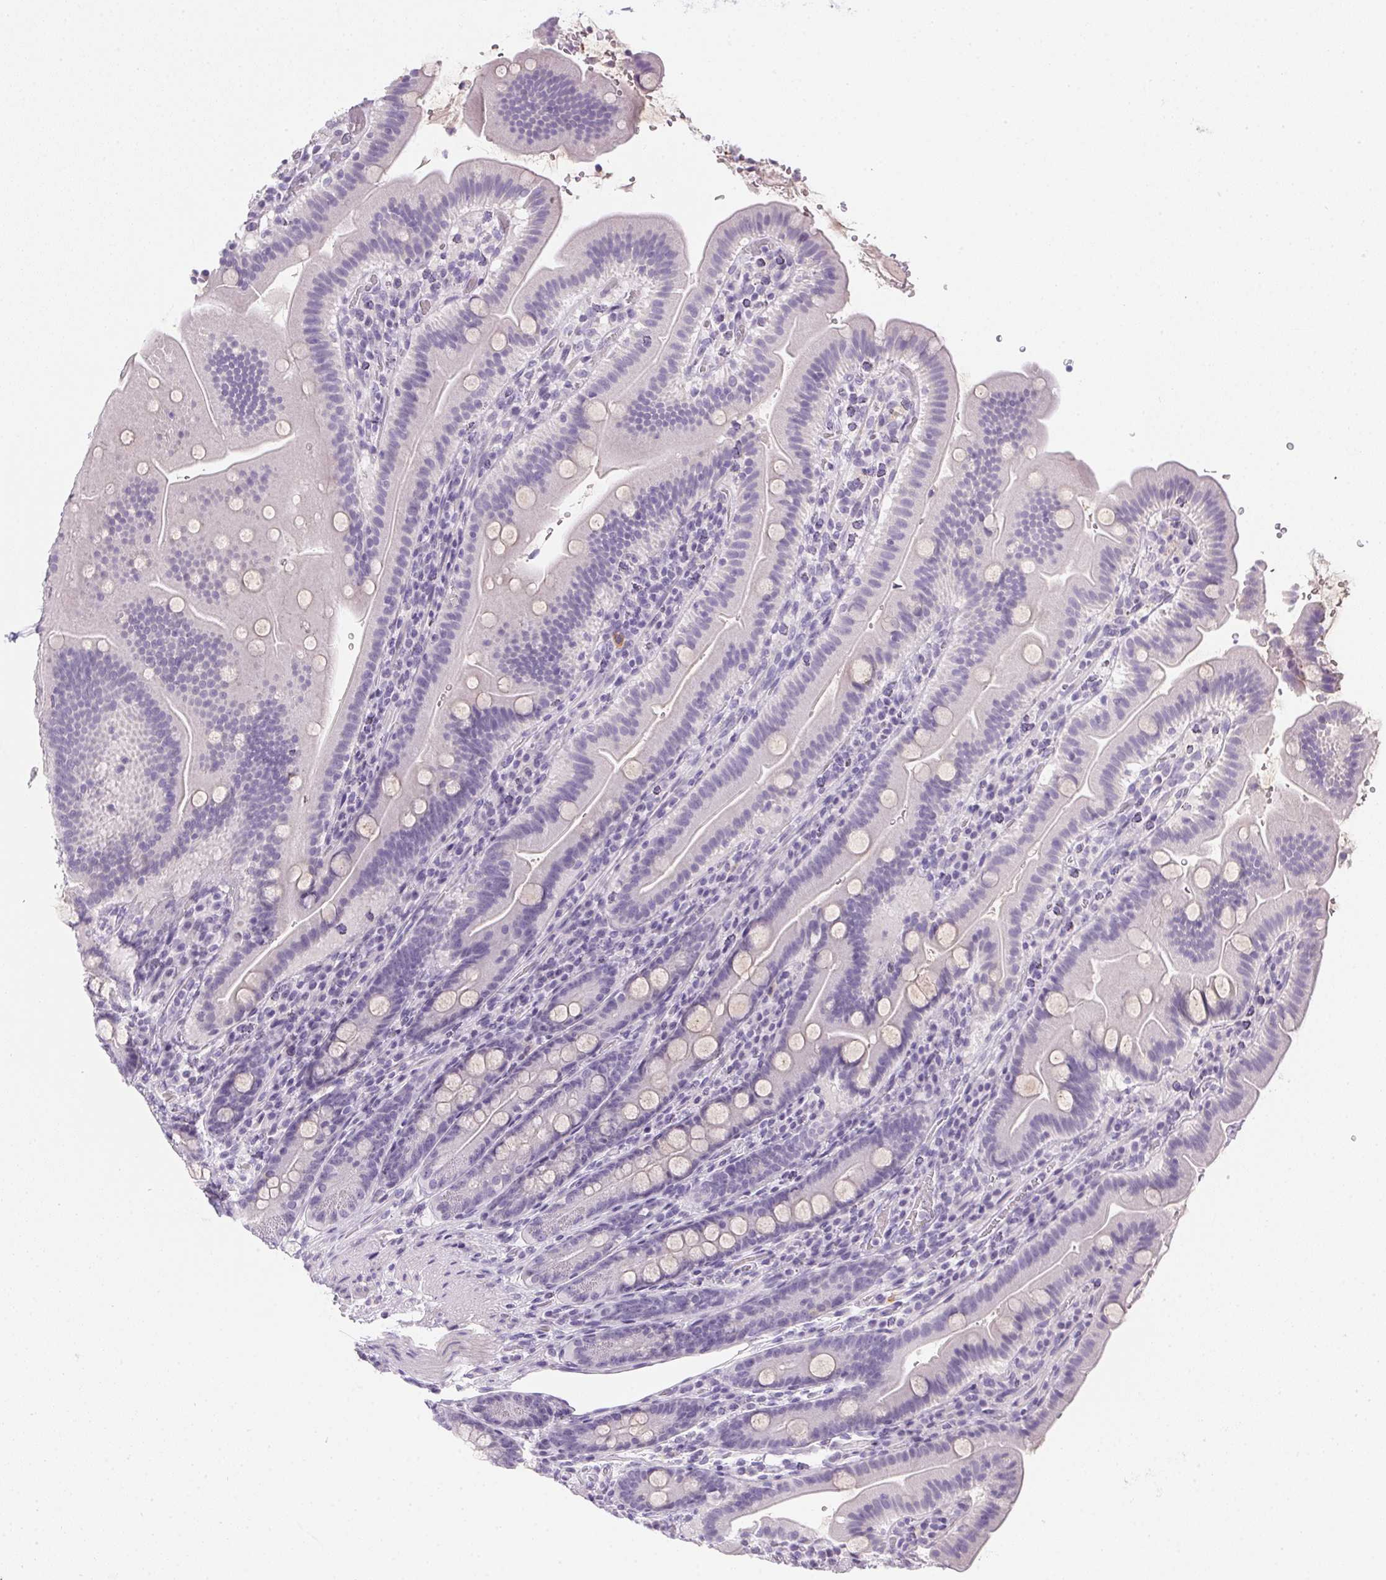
{"staining": {"intensity": "weak", "quantity": "<25%", "location": "cytoplasmic/membranous"}, "tissue": "small intestine", "cell_type": "Glandular cells", "image_type": "normal", "snomed": [{"axis": "morphology", "description": "Normal tissue, NOS"}, {"axis": "topography", "description": "Small intestine"}], "caption": "Histopathology image shows no protein expression in glandular cells of normal small intestine.", "gene": "PPY", "patient": {"sex": "male", "age": 26}}